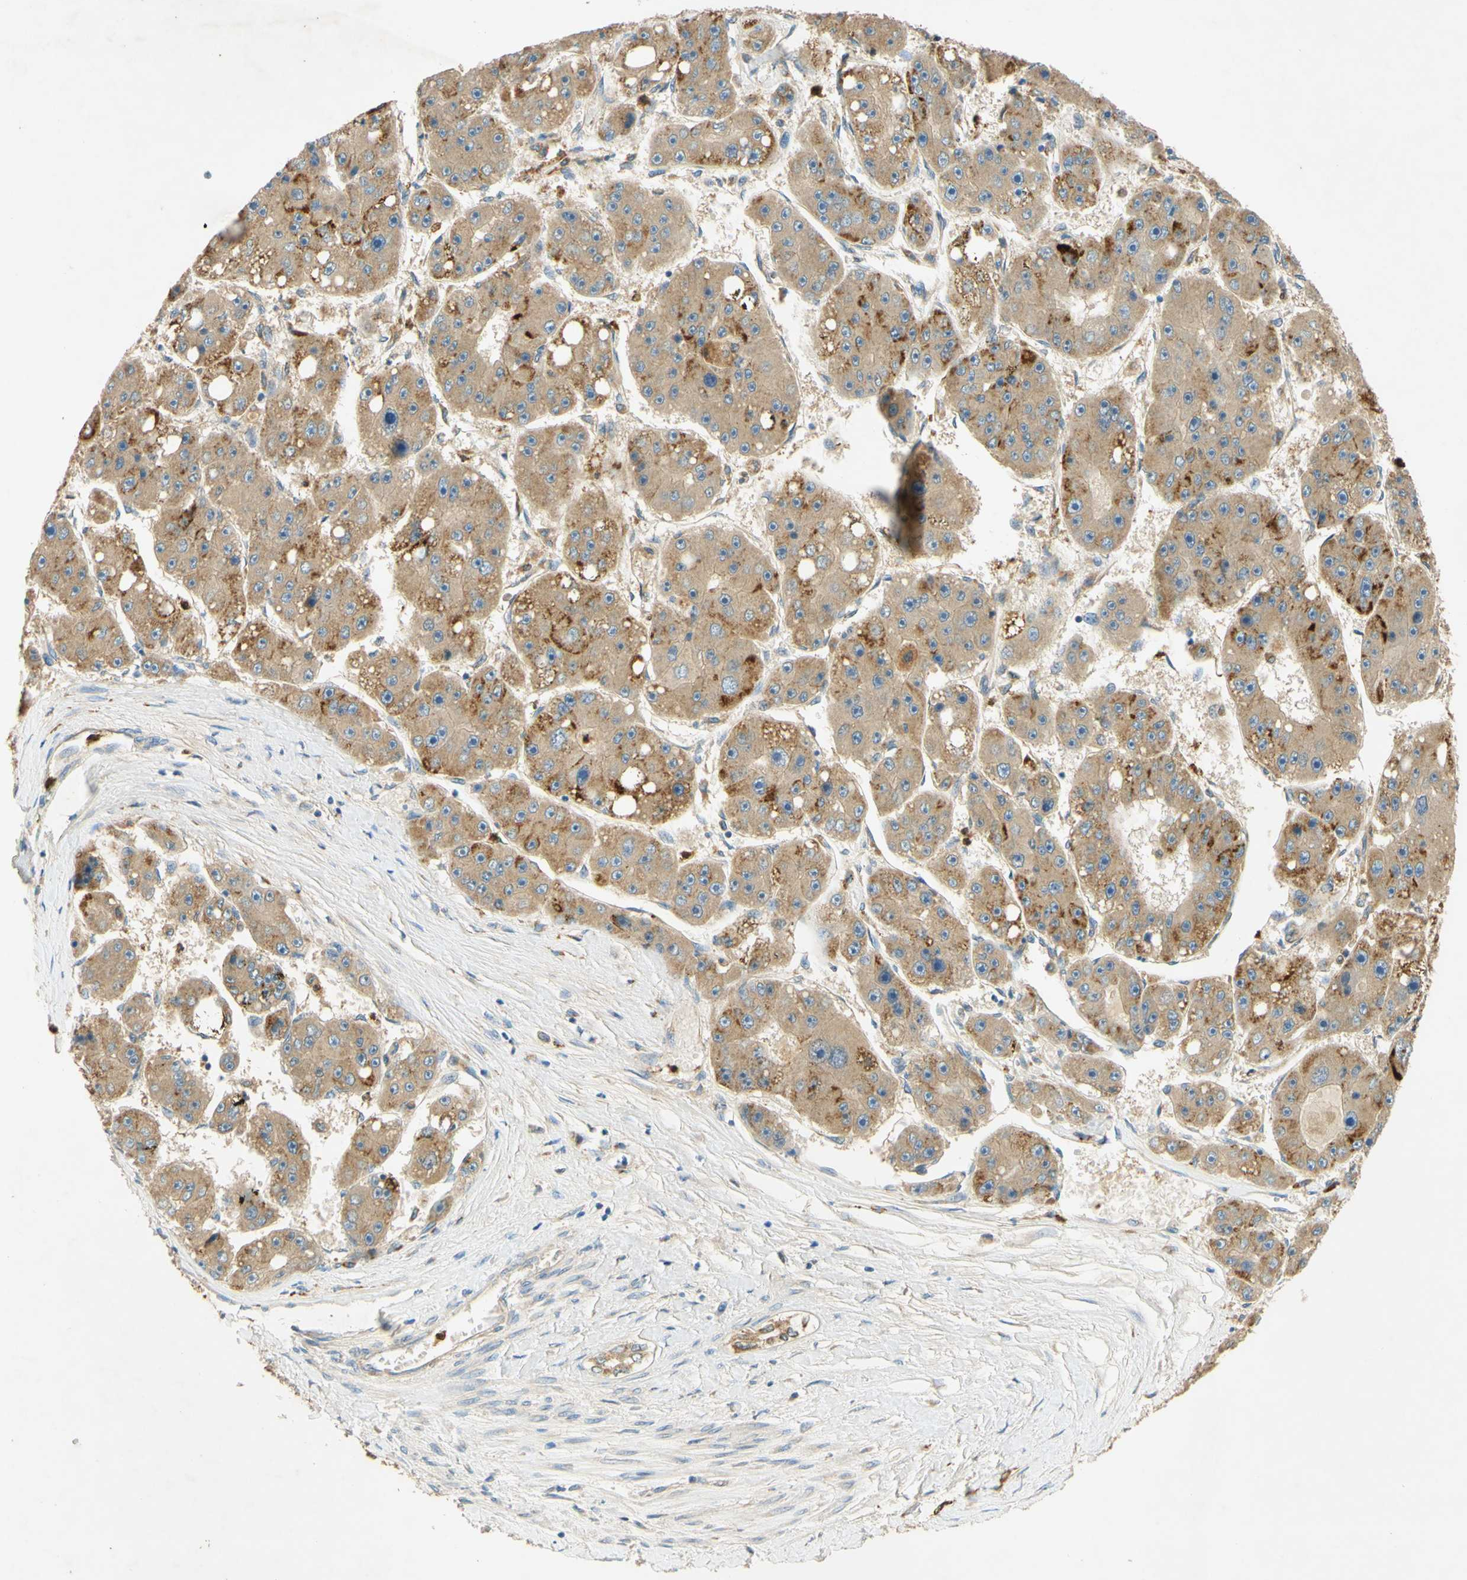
{"staining": {"intensity": "moderate", "quantity": ">75%", "location": "cytoplasmic/membranous"}, "tissue": "liver cancer", "cell_type": "Tumor cells", "image_type": "cancer", "snomed": [{"axis": "morphology", "description": "Carcinoma, Hepatocellular, NOS"}, {"axis": "topography", "description": "Liver"}], "caption": "Human liver cancer stained with a protein marker demonstrates moderate staining in tumor cells.", "gene": "ENTREP2", "patient": {"sex": "female", "age": 61}}